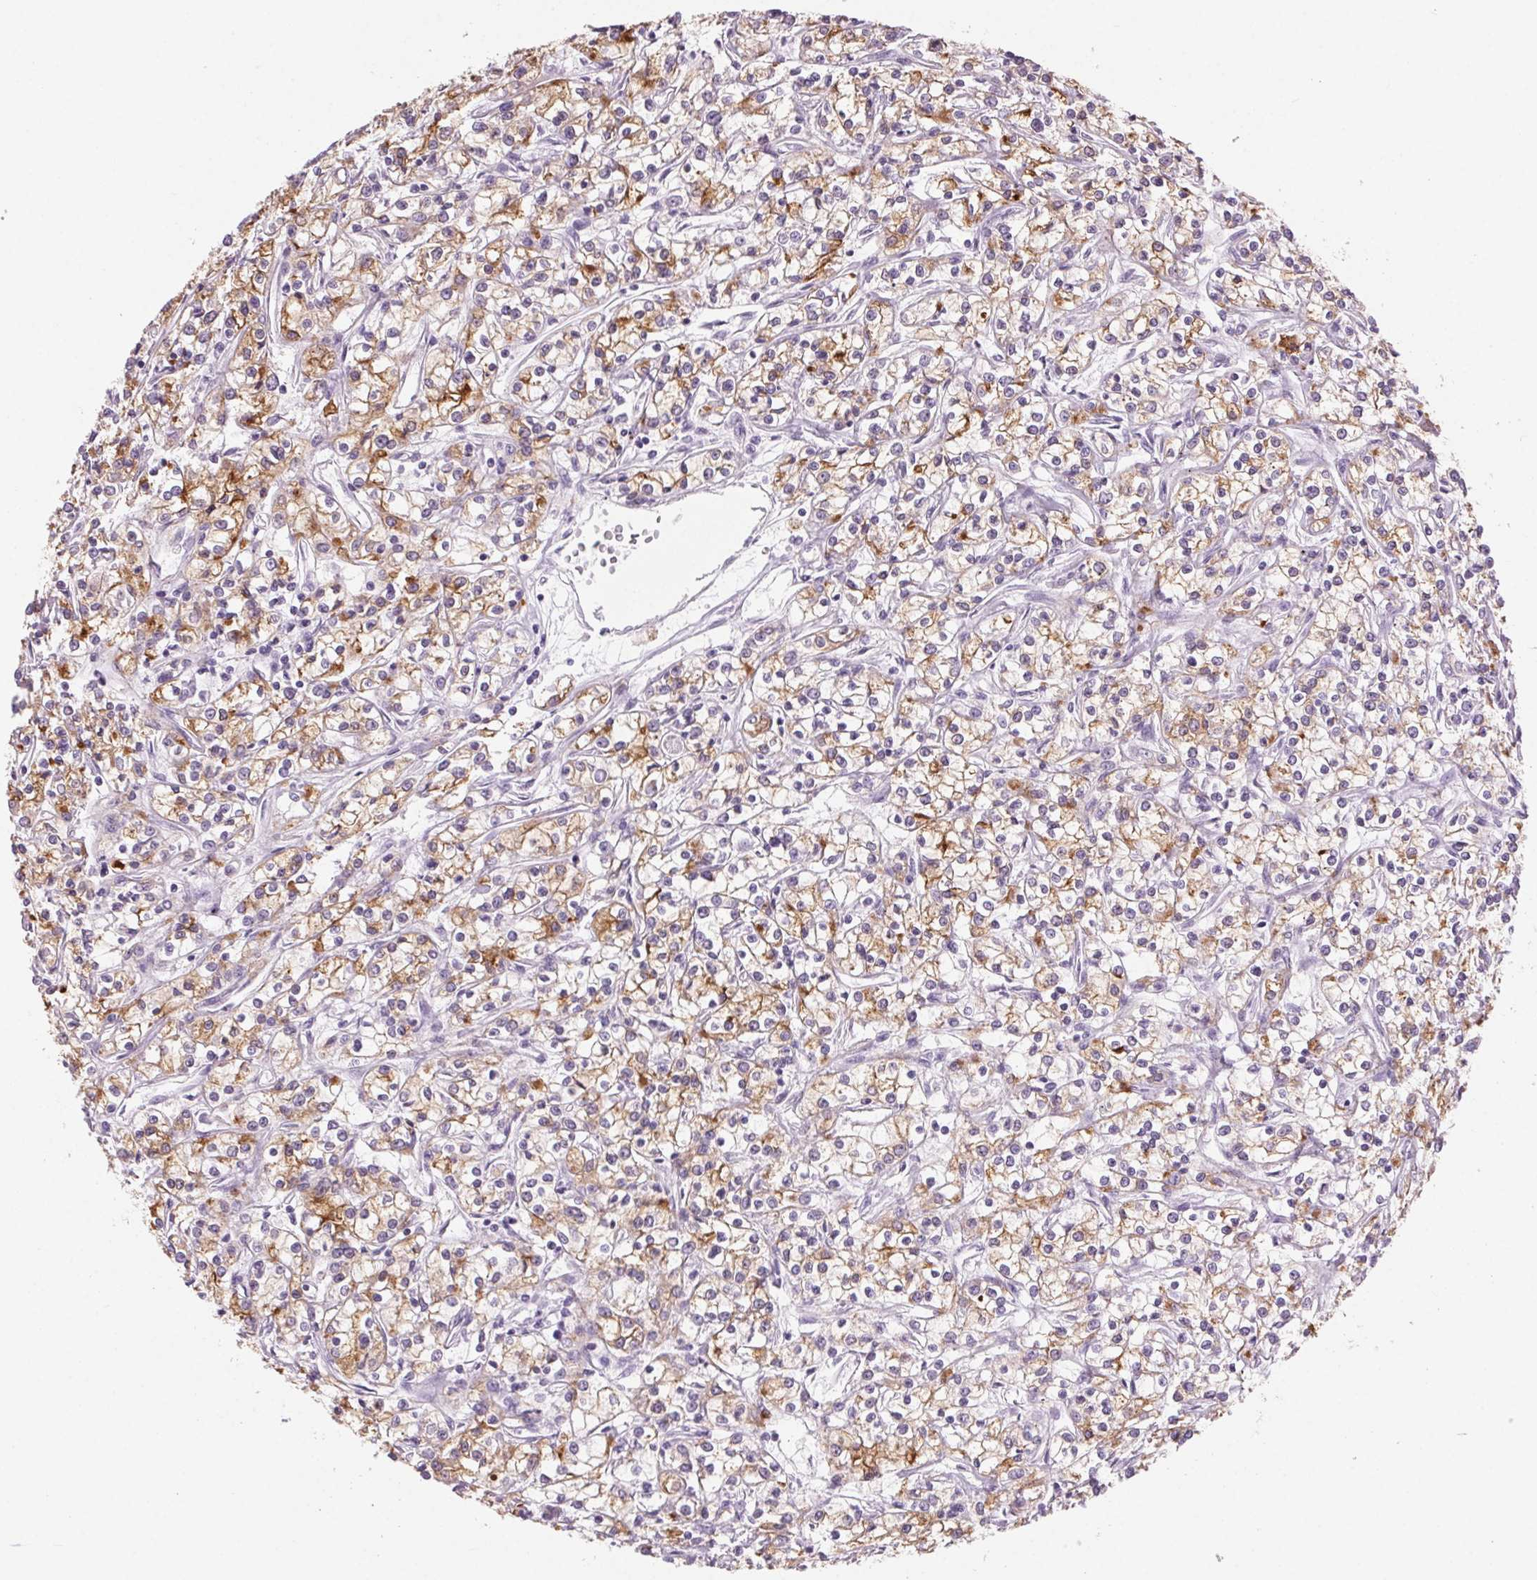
{"staining": {"intensity": "moderate", "quantity": "25%-75%", "location": "cytoplasmic/membranous"}, "tissue": "renal cancer", "cell_type": "Tumor cells", "image_type": "cancer", "snomed": [{"axis": "morphology", "description": "Adenocarcinoma, NOS"}, {"axis": "topography", "description": "Kidney"}], "caption": "There is medium levels of moderate cytoplasmic/membranous staining in tumor cells of adenocarcinoma (renal), as demonstrated by immunohistochemical staining (brown color).", "gene": "LRP2", "patient": {"sex": "female", "age": 59}}